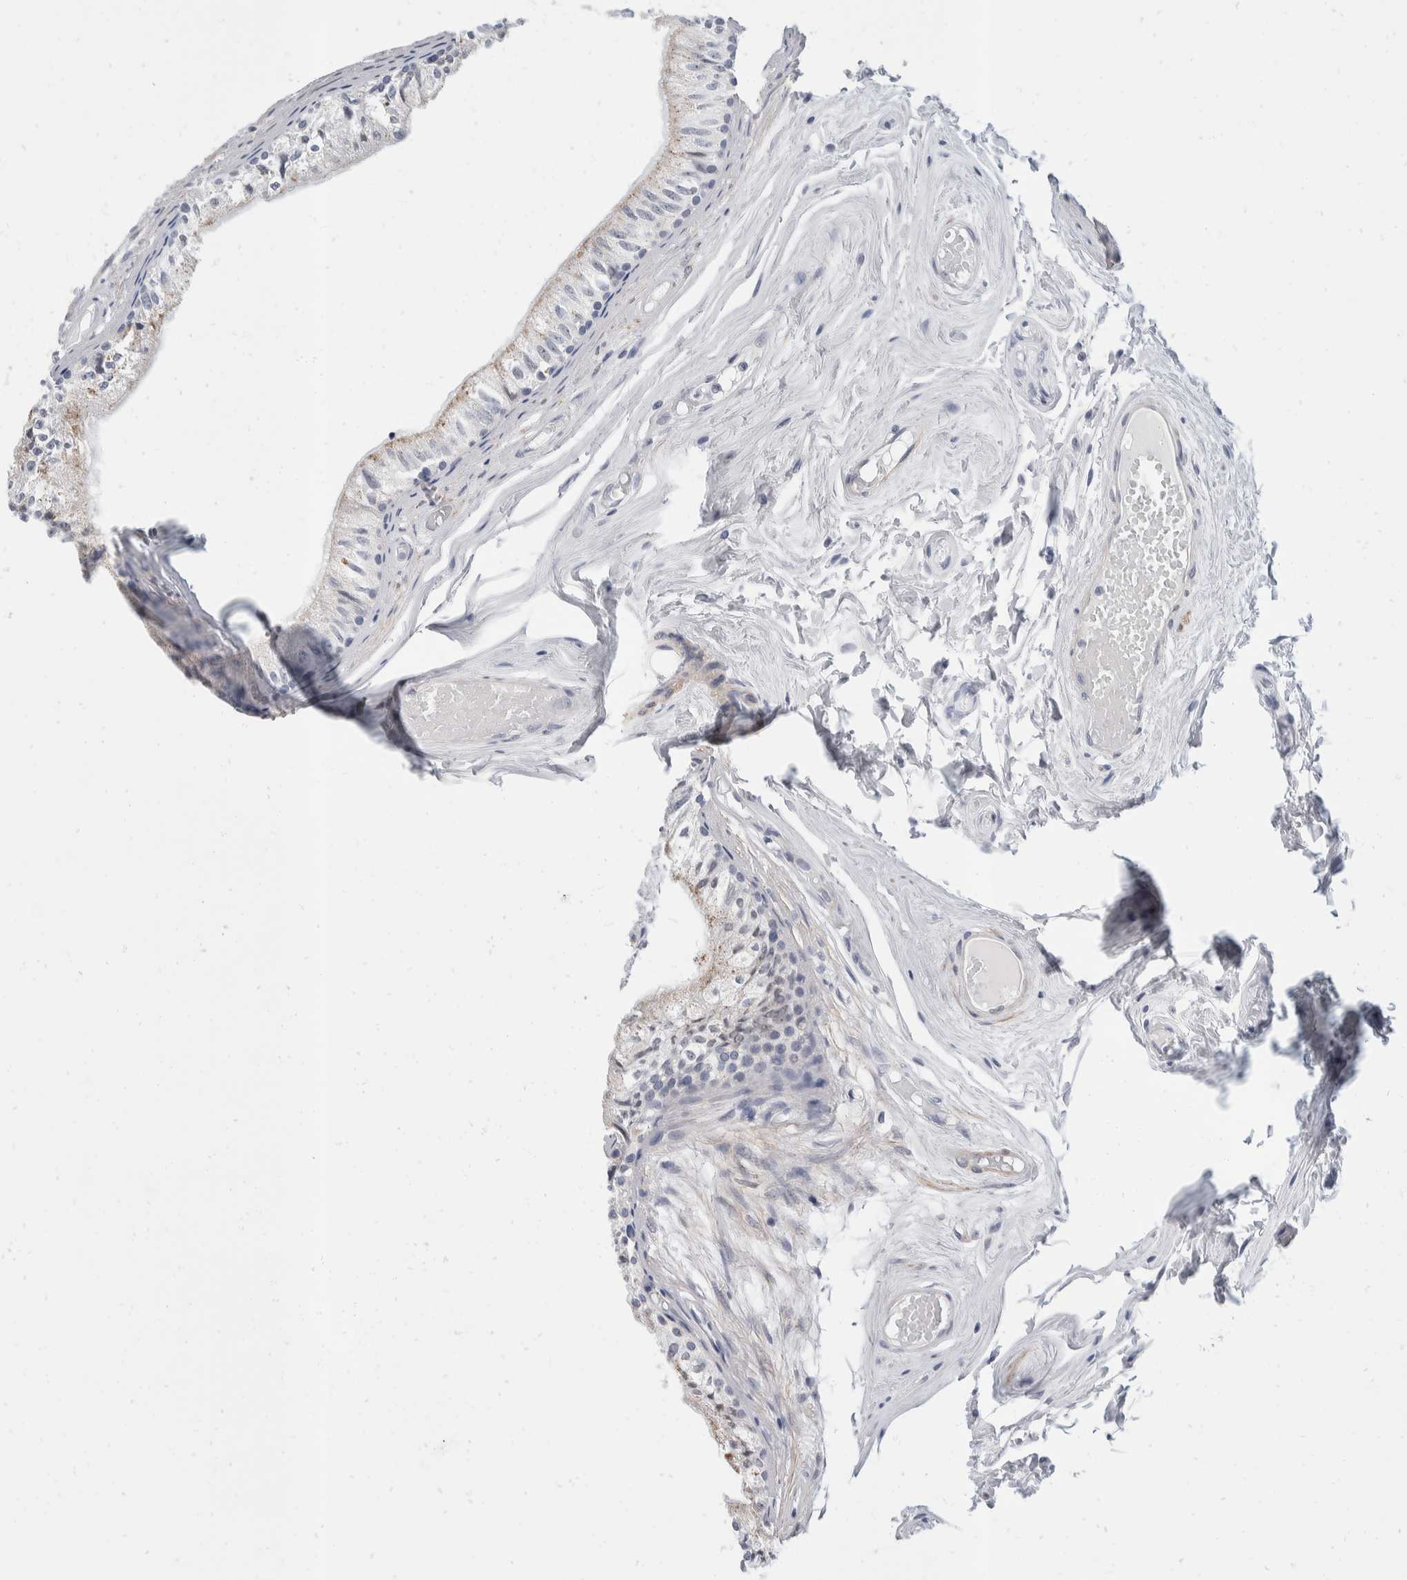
{"staining": {"intensity": "weak", "quantity": "25%-75%", "location": "cytoplasmic/membranous"}, "tissue": "epididymis", "cell_type": "Glandular cells", "image_type": "normal", "snomed": [{"axis": "morphology", "description": "Normal tissue, NOS"}, {"axis": "topography", "description": "Epididymis"}], "caption": "Immunohistochemical staining of benign epididymis demonstrates weak cytoplasmic/membranous protein staining in about 25%-75% of glandular cells. (Stains: DAB (3,3'-diaminobenzidine) in brown, nuclei in blue, Microscopy: brightfield microscopy at high magnification).", "gene": "CATSPERD", "patient": {"sex": "male", "age": 79}}